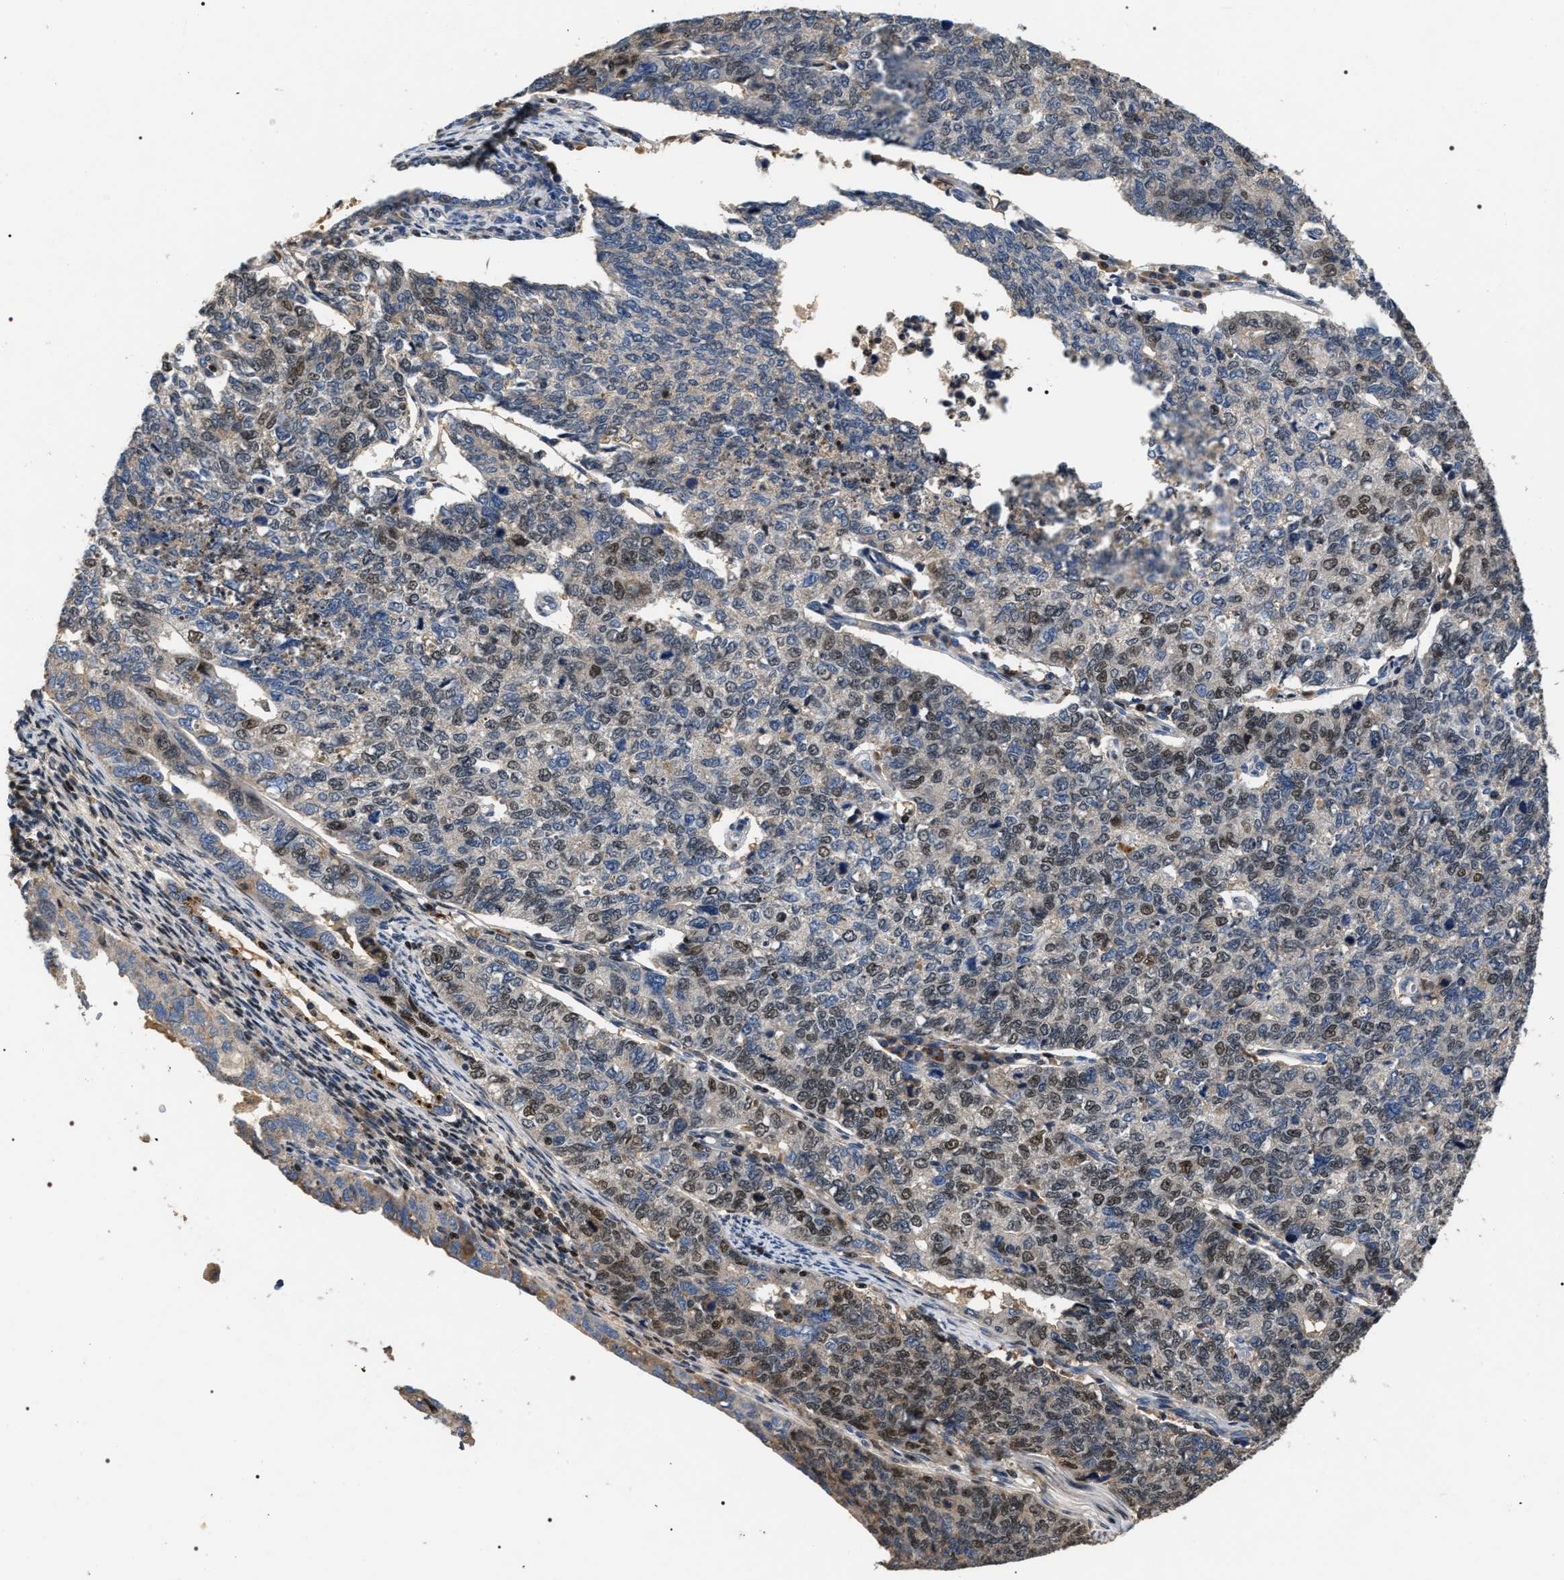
{"staining": {"intensity": "moderate", "quantity": "25%-75%", "location": "nuclear"}, "tissue": "cervical cancer", "cell_type": "Tumor cells", "image_type": "cancer", "snomed": [{"axis": "morphology", "description": "Squamous cell carcinoma, NOS"}, {"axis": "topography", "description": "Cervix"}], "caption": "IHC image of neoplastic tissue: human cervical cancer stained using IHC shows medium levels of moderate protein expression localized specifically in the nuclear of tumor cells, appearing as a nuclear brown color.", "gene": "C7orf25", "patient": {"sex": "female", "age": 63}}